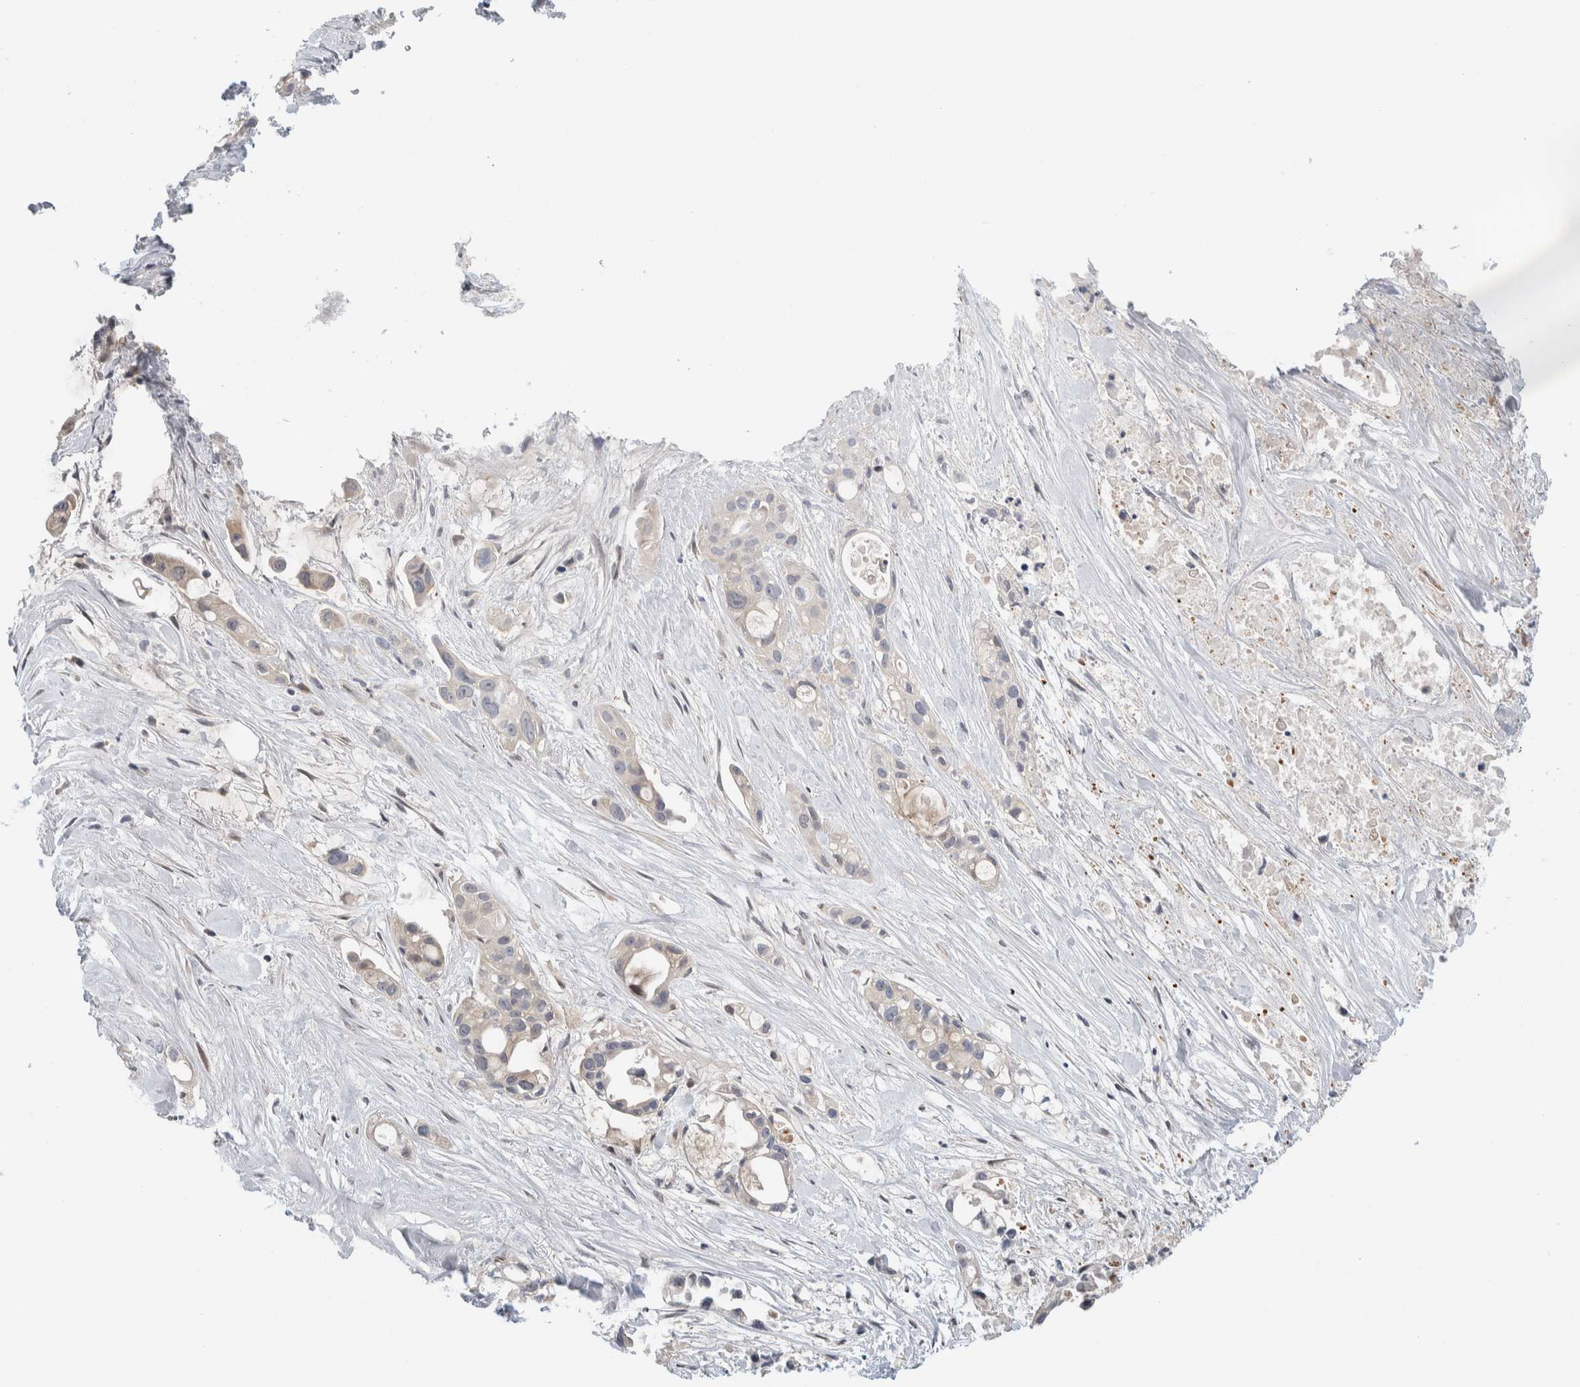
{"staining": {"intensity": "negative", "quantity": "none", "location": "none"}, "tissue": "pancreatic cancer", "cell_type": "Tumor cells", "image_type": "cancer", "snomed": [{"axis": "morphology", "description": "Adenocarcinoma, NOS"}, {"axis": "topography", "description": "Pancreas"}], "caption": "Histopathology image shows no significant protein expression in tumor cells of pancreatic cancer (adenocarcinoma).", "gene": "NCR3LG1", "patient": {"sex": "male", "age": 53}}